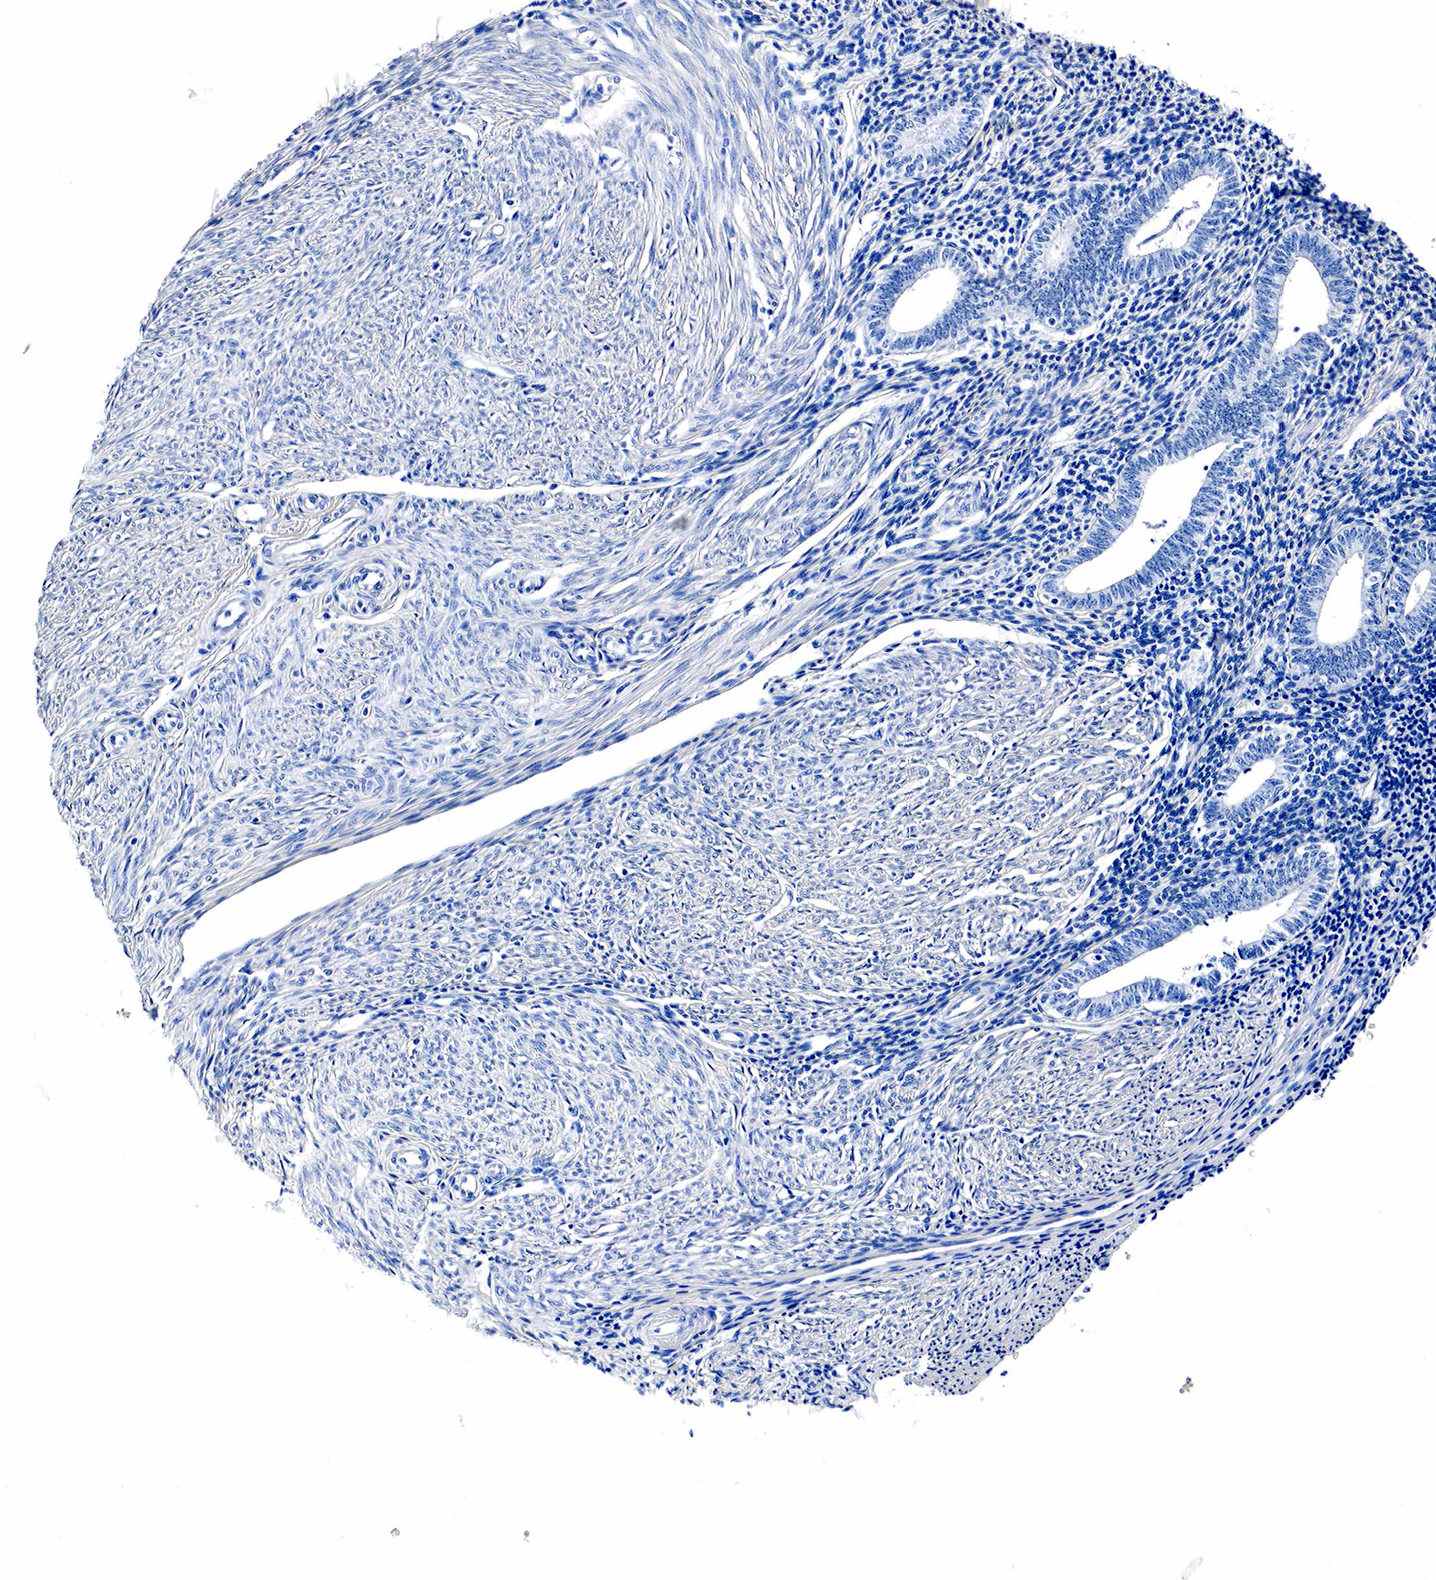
{"staining": {"intensity": "negative", "quantity": "none", "location": "none"}, "tissue": "endometrium", "cell_type": "Cells in endometrial stroma", "image_type": "normal", "snomed": [{"axis": "morphology", "description": "Normal tissue, NOS"}, {"axis": "topography", "description": "Endometrium"}], "caption": "This photomicrograph is of benign endometrium stained with immunohistochemistry to label a protein in brown with the nuclei are counter-stained blue. There is no staining in cells in endometrial stroma.", "gene": "GAST", "patient": {"sex": "female", "age": 52}}